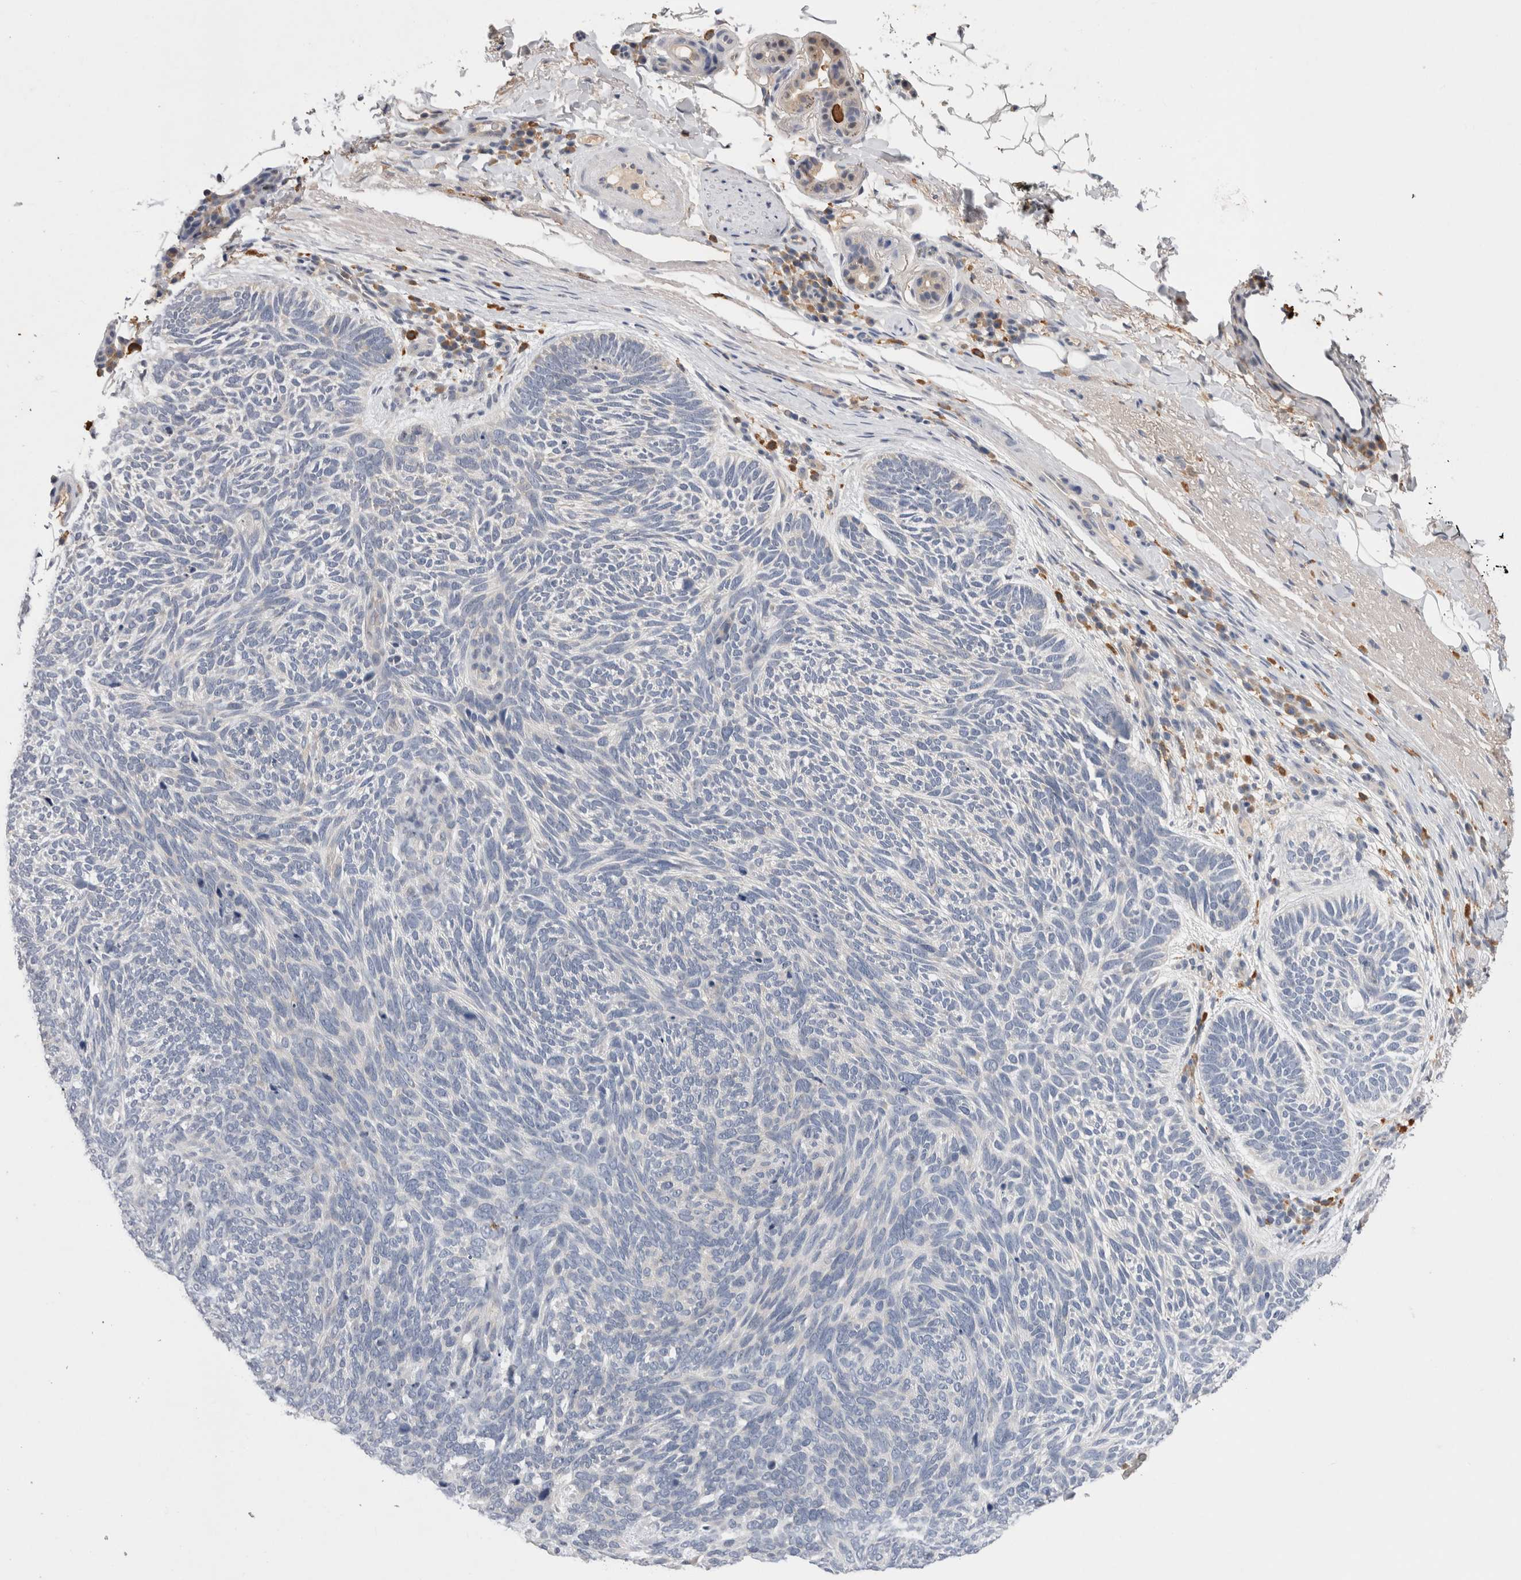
{"staining": {"intensity": "negative", "quantity": "none", "location": "none"}, "tissue": "skin cancer", "cell_type": "Tumor cells", "image_type": "cancer", "snomed": [{"axis": "morphology", "description": "Basal cell carcinoma"}, {"axis": "topography", "description": "Skin"}], "caption": "DAB (3,3'-diaminobenzidine) immunohistochemical staining of basal cell carcinoma (skin) displays no significant staining in tumor cells.", "gene": "VSIG4", "patient": {"sex": "female", "age": 85}}